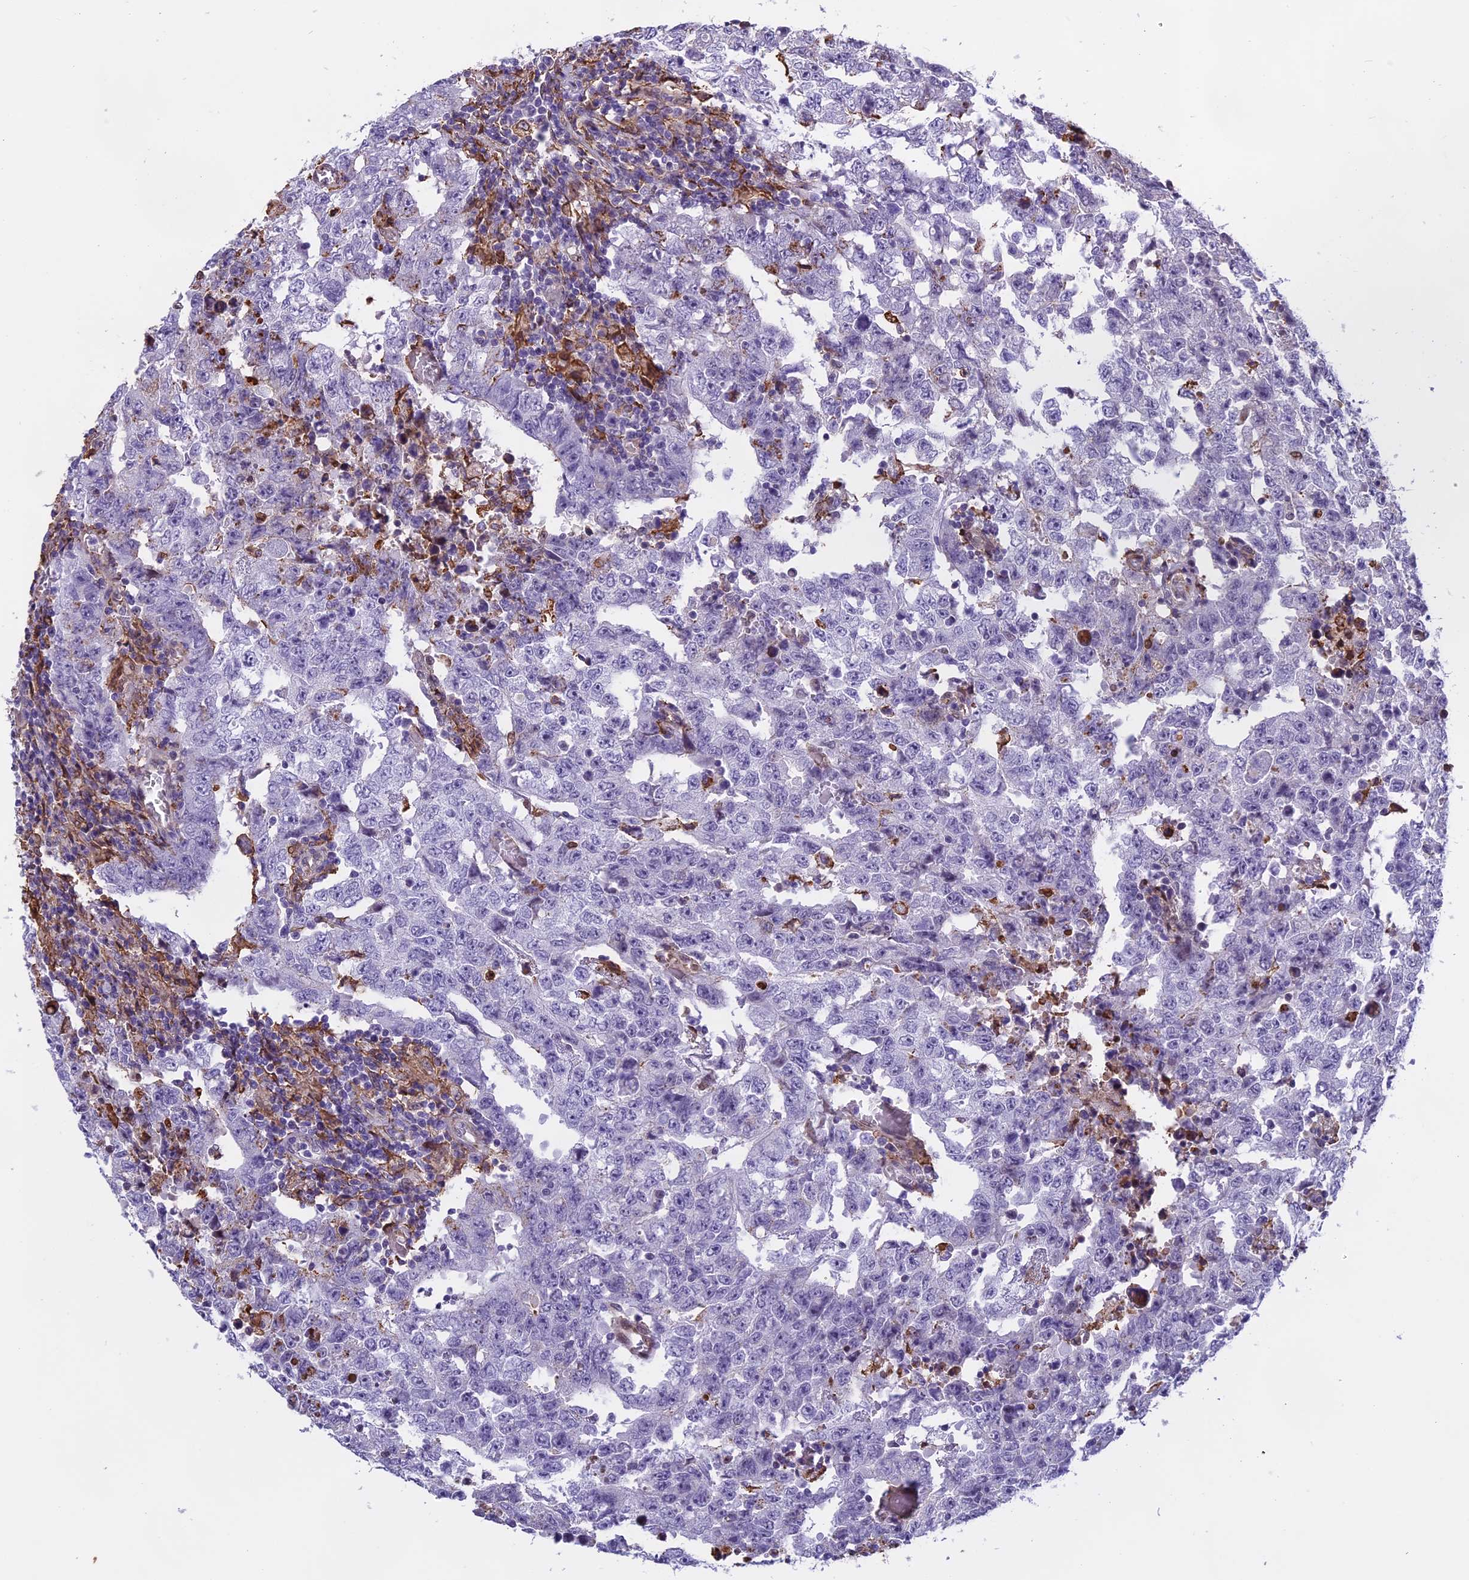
{"staining": {"intensity": "negative", "quantity": "none", "location": "none"}, "tissue": "testis cancer", "cell_type": "Tumor cells", "image_type": "cancer", "snomed": [{"axis": "morphology", "description": "Carcinoma, Embryonal, NOS"}, {"axis": "topography", "description": "Testis"}], "caption": "IHC of human testis cancer (embryonal carcinoma) exhibits no expression in tumor cells.", "gene": "TMEM255B", "patient": {"sex": "male", "age": 26}}